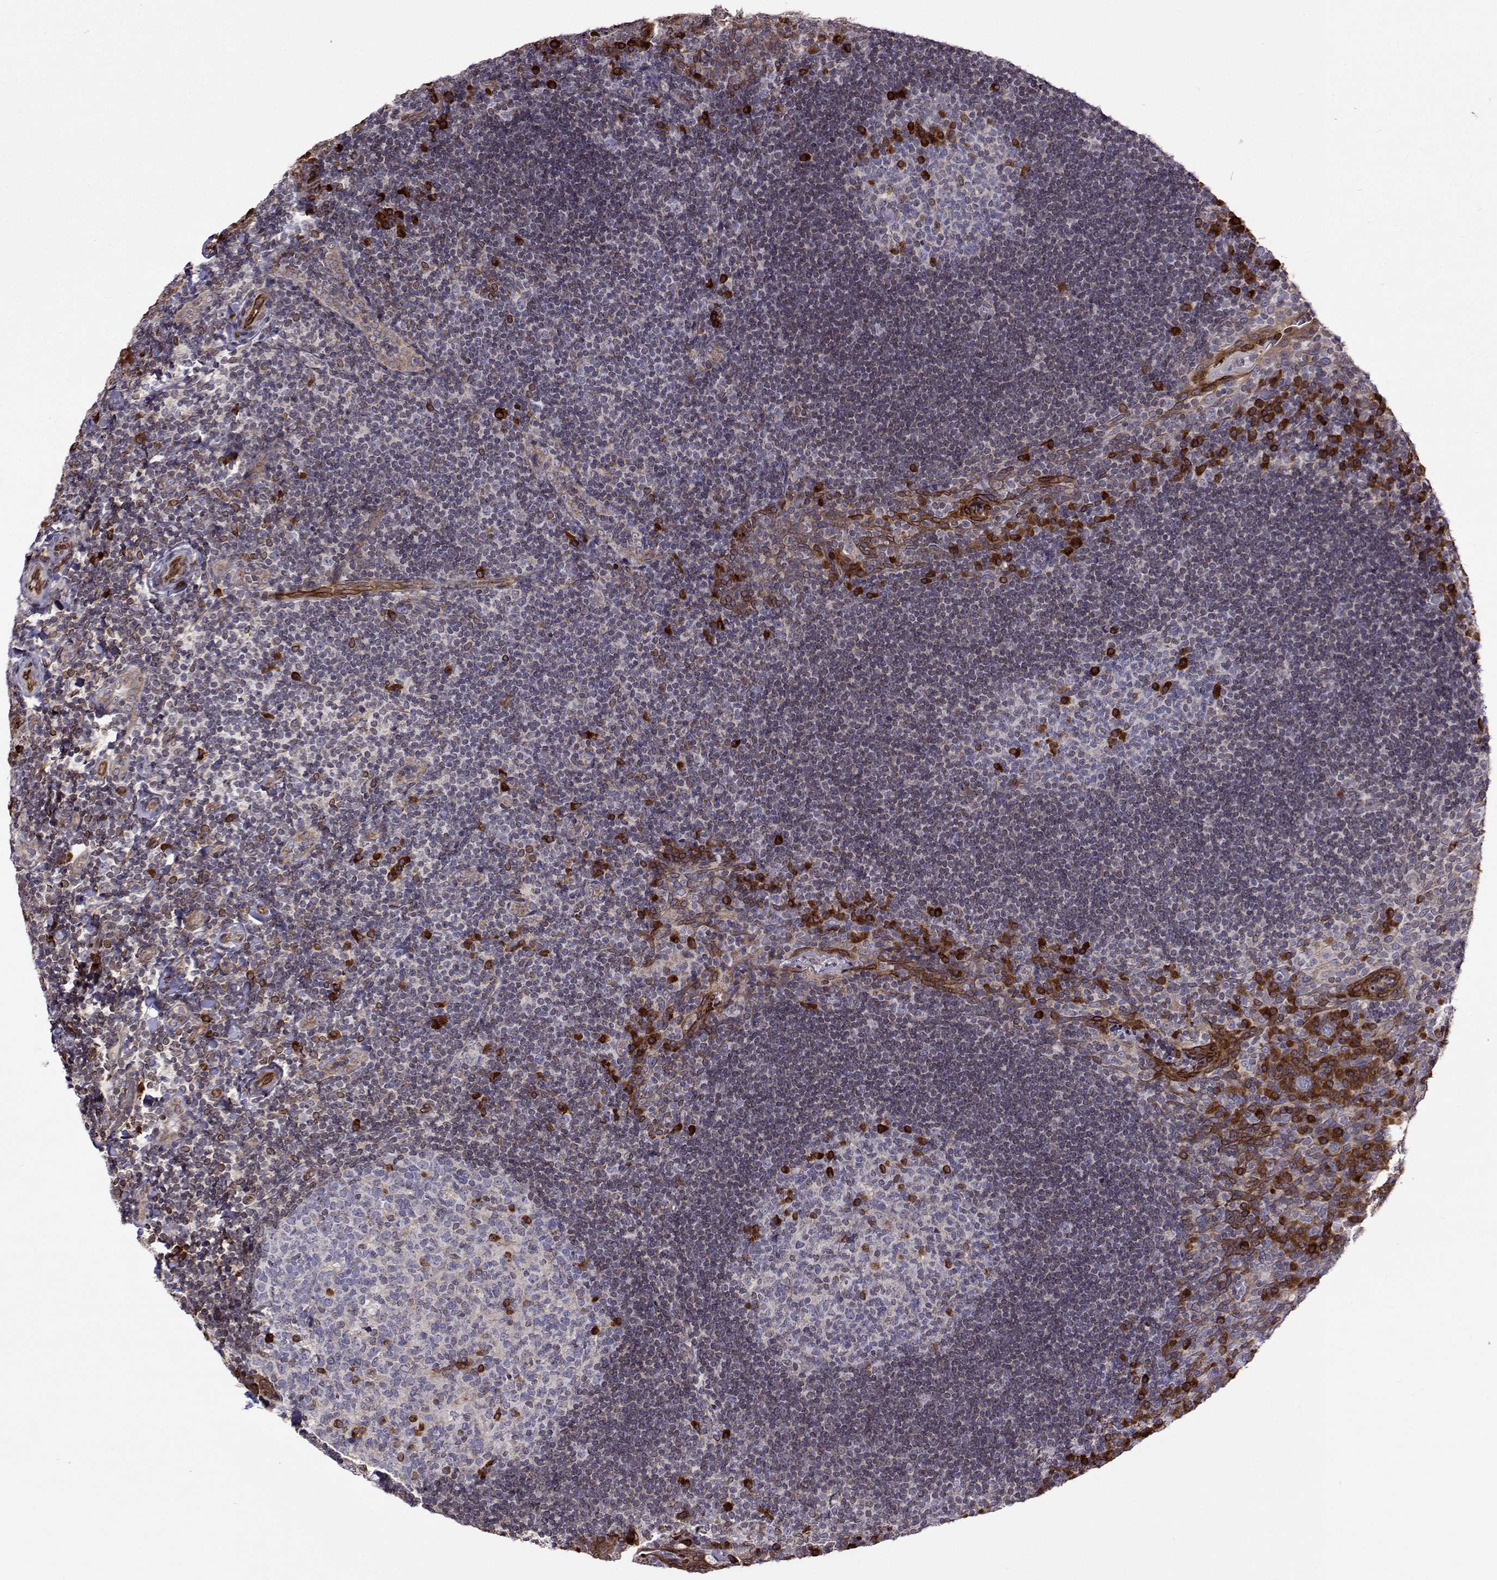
{"staining": {"intensity": "strong", "quantity": "<25%", "location": "cytoplasmic/membranous"}, "tissue": "tonsil", "cell_type": "Germinal center cells", "image_type": "normal", "snomed": [{"axis": "morphology", "description": "Normal tissue, NOS"}, {"axis": "topography", "description": "Tonsil"}], "caption": "Tonsil stained with DAB (3,3'-diaminobenzidine) immunohistochemistry displays medium levels of strong cytoplasmic/membranous staining in about <25% of germinal center cells. The protein is shown in brown color, while the nuclei are stained blue.", "gene": "PGRMC2", "patient": {"sex": "male", "age": 17}}